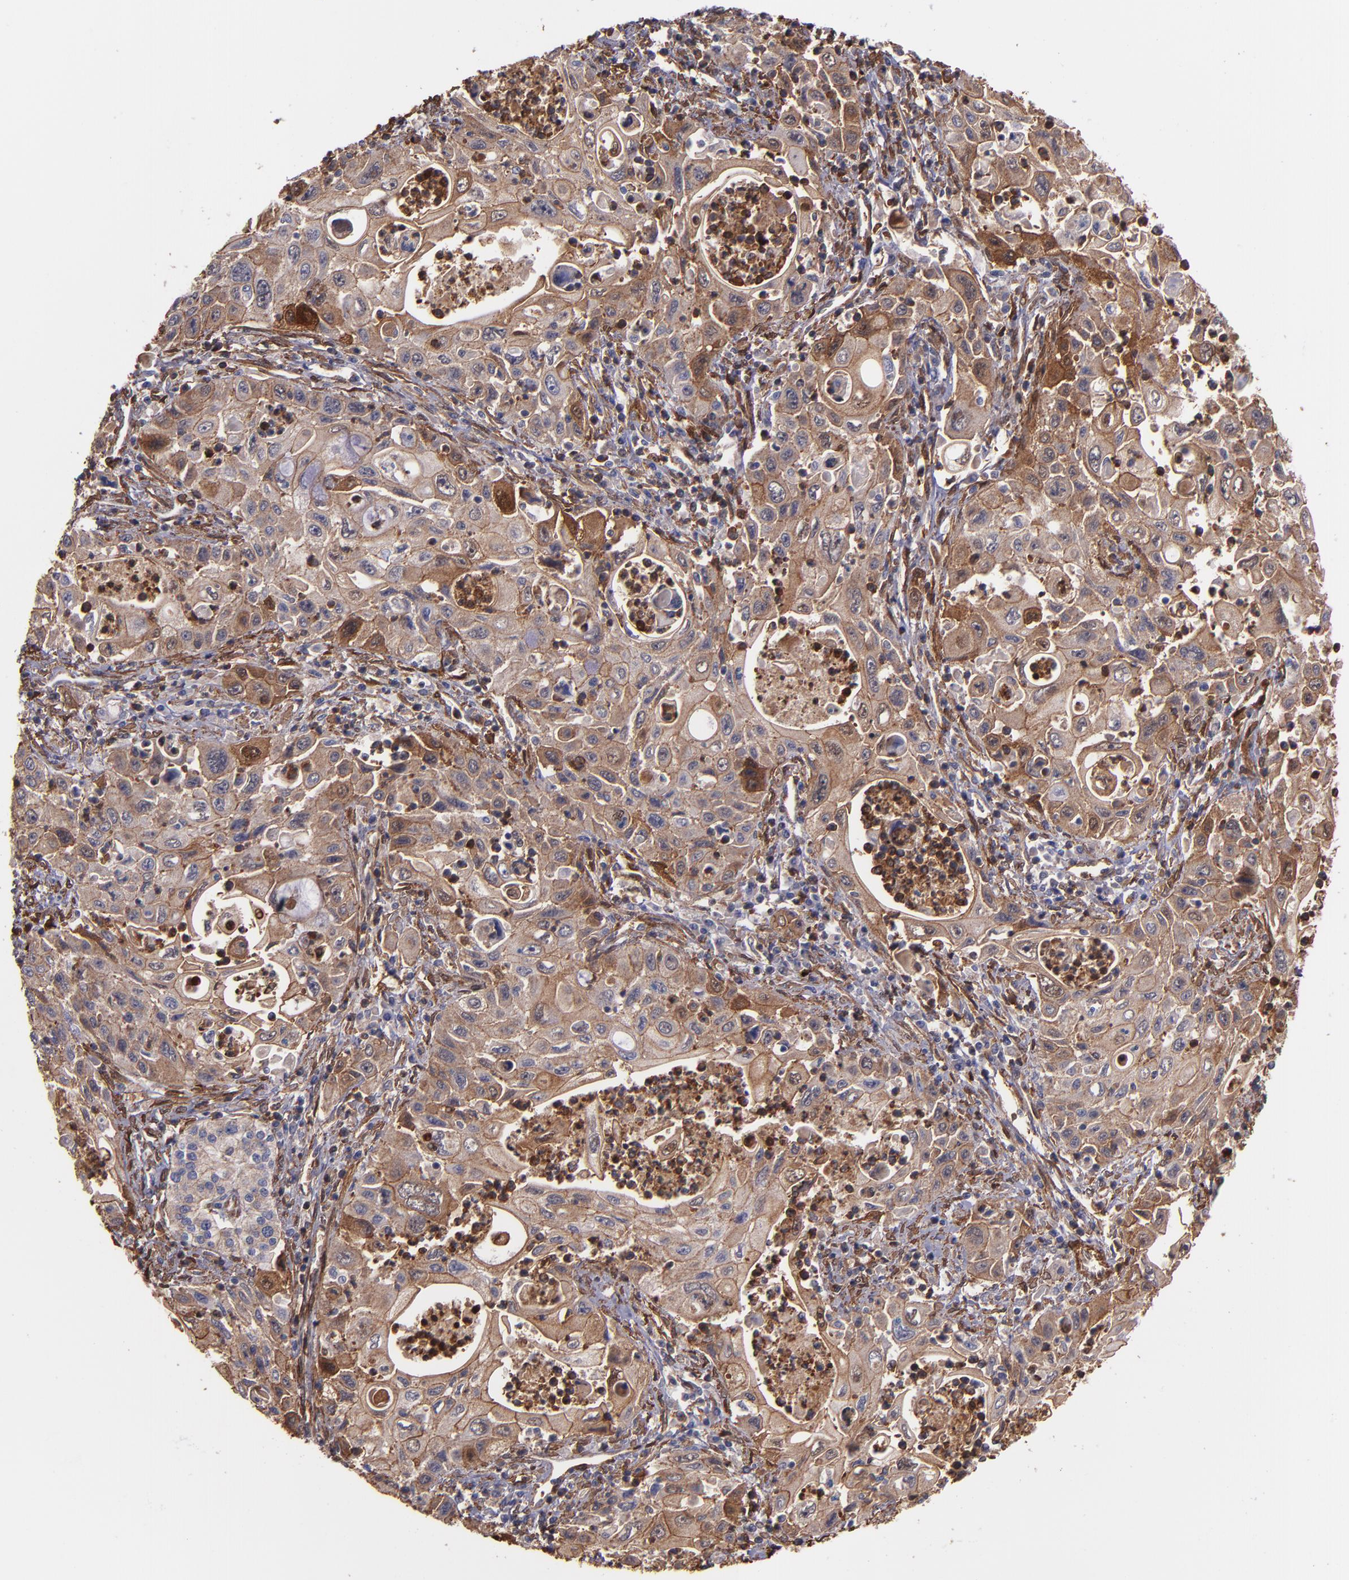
{"staining": {"intensity": "moderate", "quantity": ">75%", "location": "cytoplasmic/membranous"}, "tissue": "pancreatic cancer", "cell_type": "Tumor cells", "image_type": "cancer", "snomed": [{"axis": "morphology", "description": "Adenocarcinoma, NOS"}, {"axis": "topography", "description": "Pancreas"}], "caption": "Immunohistochemical staining of human pancreatic cancer demonstrates medium levels of moderate cytoplasmic/membranous staining in approximately >75% of tumor cells. (Brightfield microscopy of DAB IHC at high magnification).", "gene": "VCL", "patient": {"sex": "male", "age": 70}}